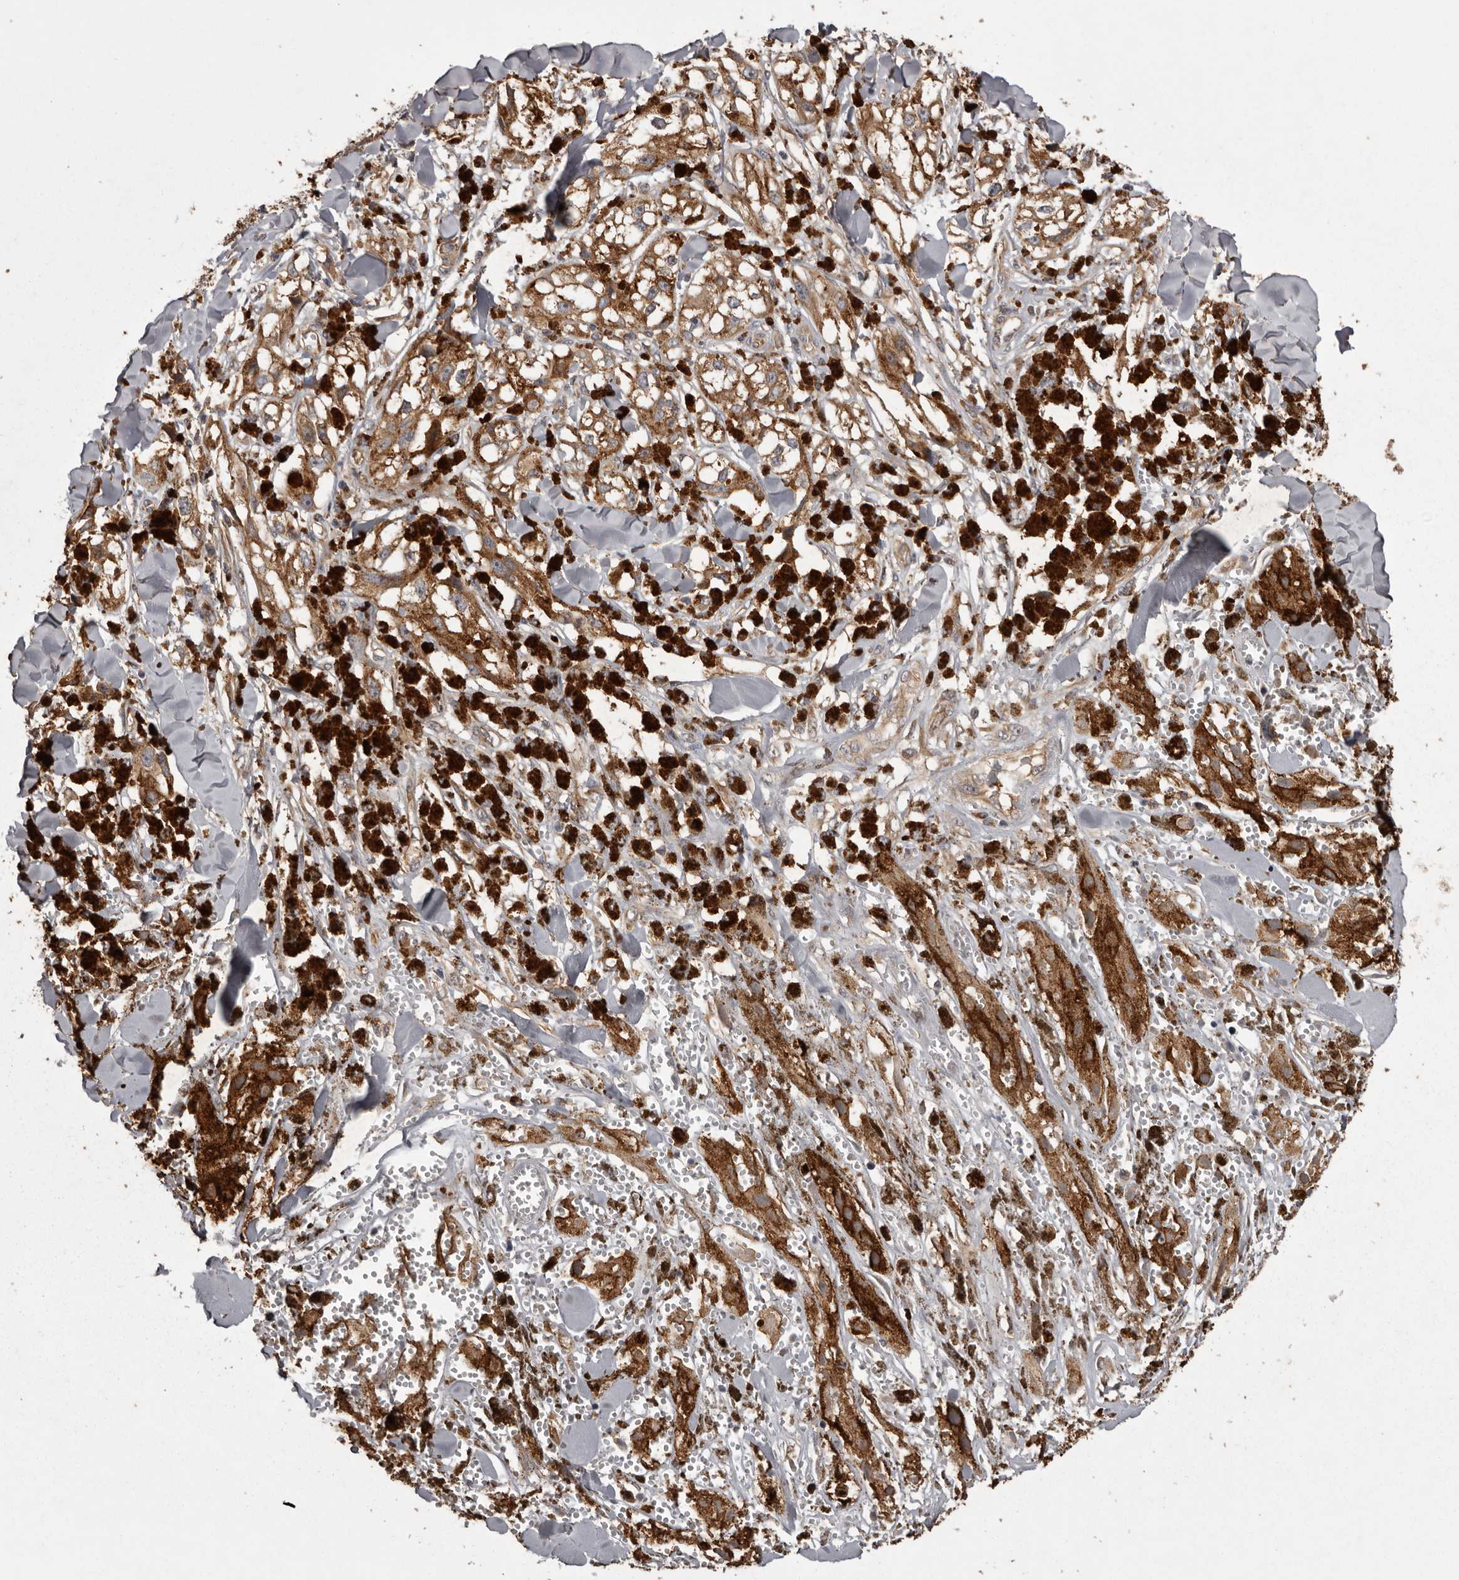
{"staining": {"intensity": "moderate", "quantity": ">75%", "location": "cytoplasmic/membranous"}, "tissue": "melanoma", "cell_type": "Tumor cells", "image_type": "cancer", "snomed": [{"axis": "morphology", "description": "Malignant melanoma, NOS"}, {"axis": "topography", "description": "Skin"}], "caption": "High-power microscopy captured an IHC photomicrograph of malignant melanoma, revealing moderate cytoplasmic/membranous expression in about >75% of tumor cells.", "gene": "DARS1", "patient": {"sex": "male", "age": 88}}